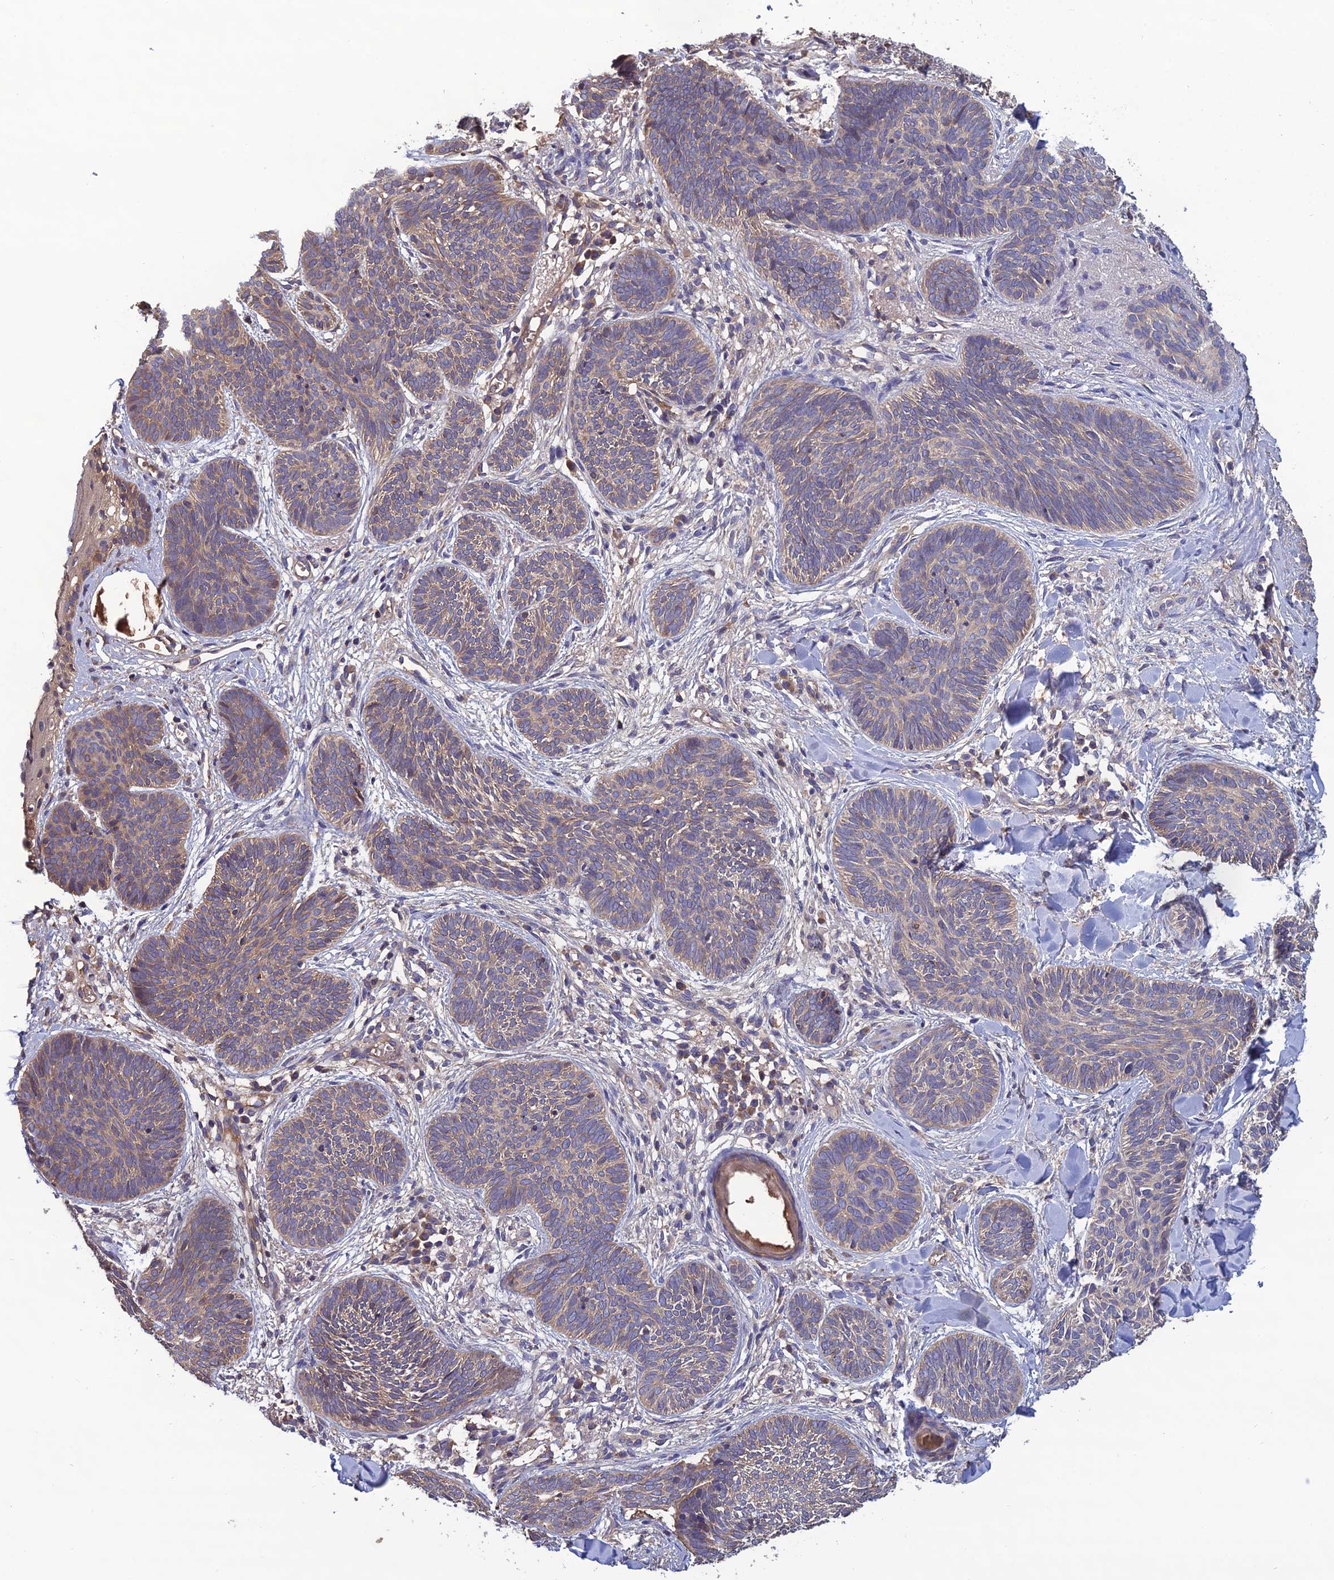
{"staining": {"intensity": "weak", "quantity": "25%-75%", "location": "cytoplasmic/membranous"}, "tissue": "skin cancer", "cell_type": "Tumor cells", "image_type": "cancer", "snomed": [{"axis": "morphology", "description": "Basal cell carcinoma"}, {"axis": "topography", "description": "Skin"}], "caption": "Skin basal cell carcinoma stained with a protein marker reveals weak staining in tumor cells.", "gene": "GALR2", "patient": {"sex": "female", "age": 81}}